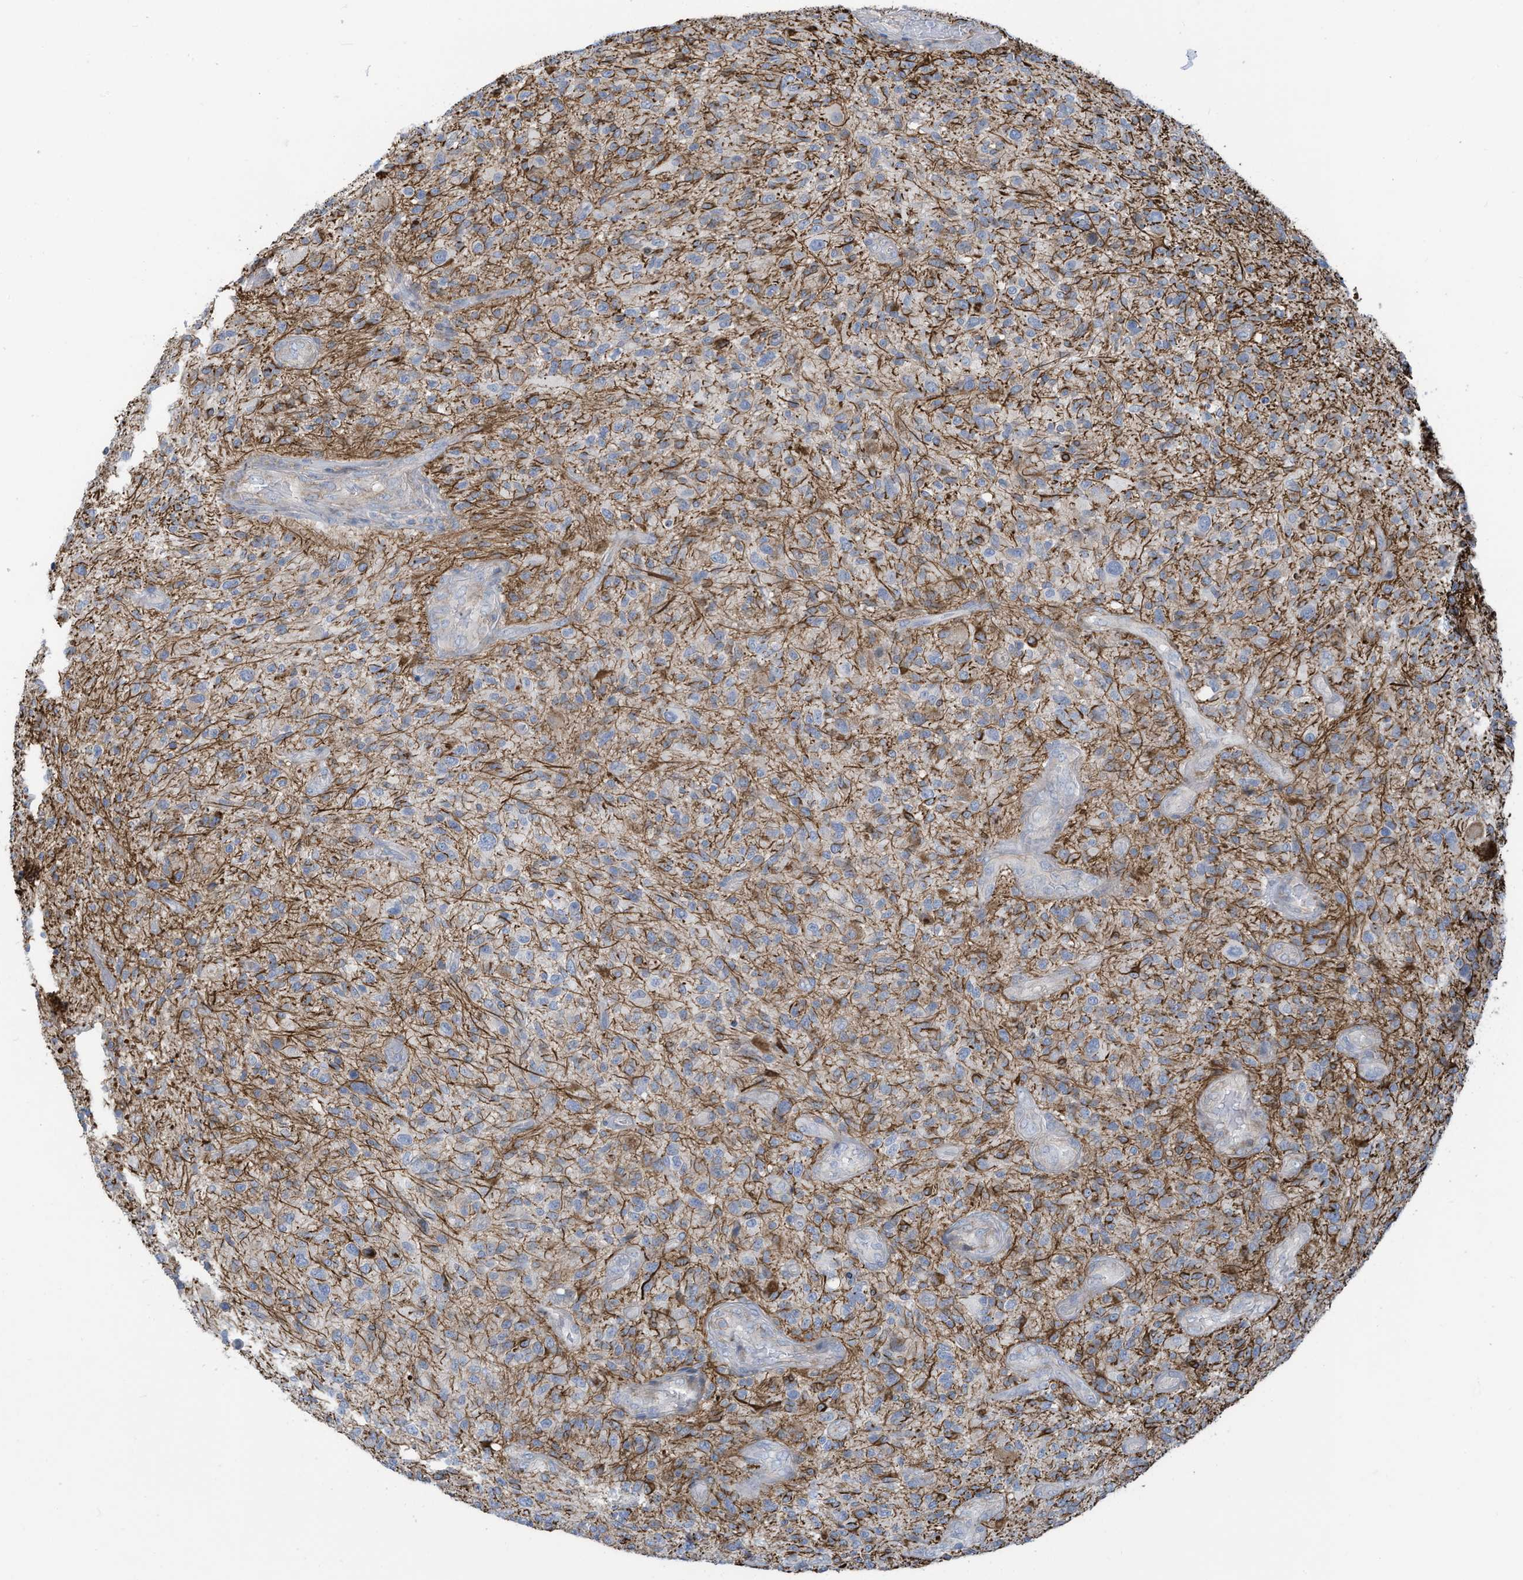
{"staining": {"intensity": "negative", "quantity": "none", "location": "none"}, "tissue": "glioma", "cell_type": "Tumor cells", "image_type": "cancer", "snomed": [{"axis": "morphology", "description": "Glioma, malignant, High grade"}, {"axis": "topography", "description": "Brain"}], "caption": "This is an immunohistochemistry (IHC) micrograph of human malignant glioma (high-grade). There is no expression in tumor cells.", "gene": "SLC1A5", "patient": {"sex": "male", "age": 47}}